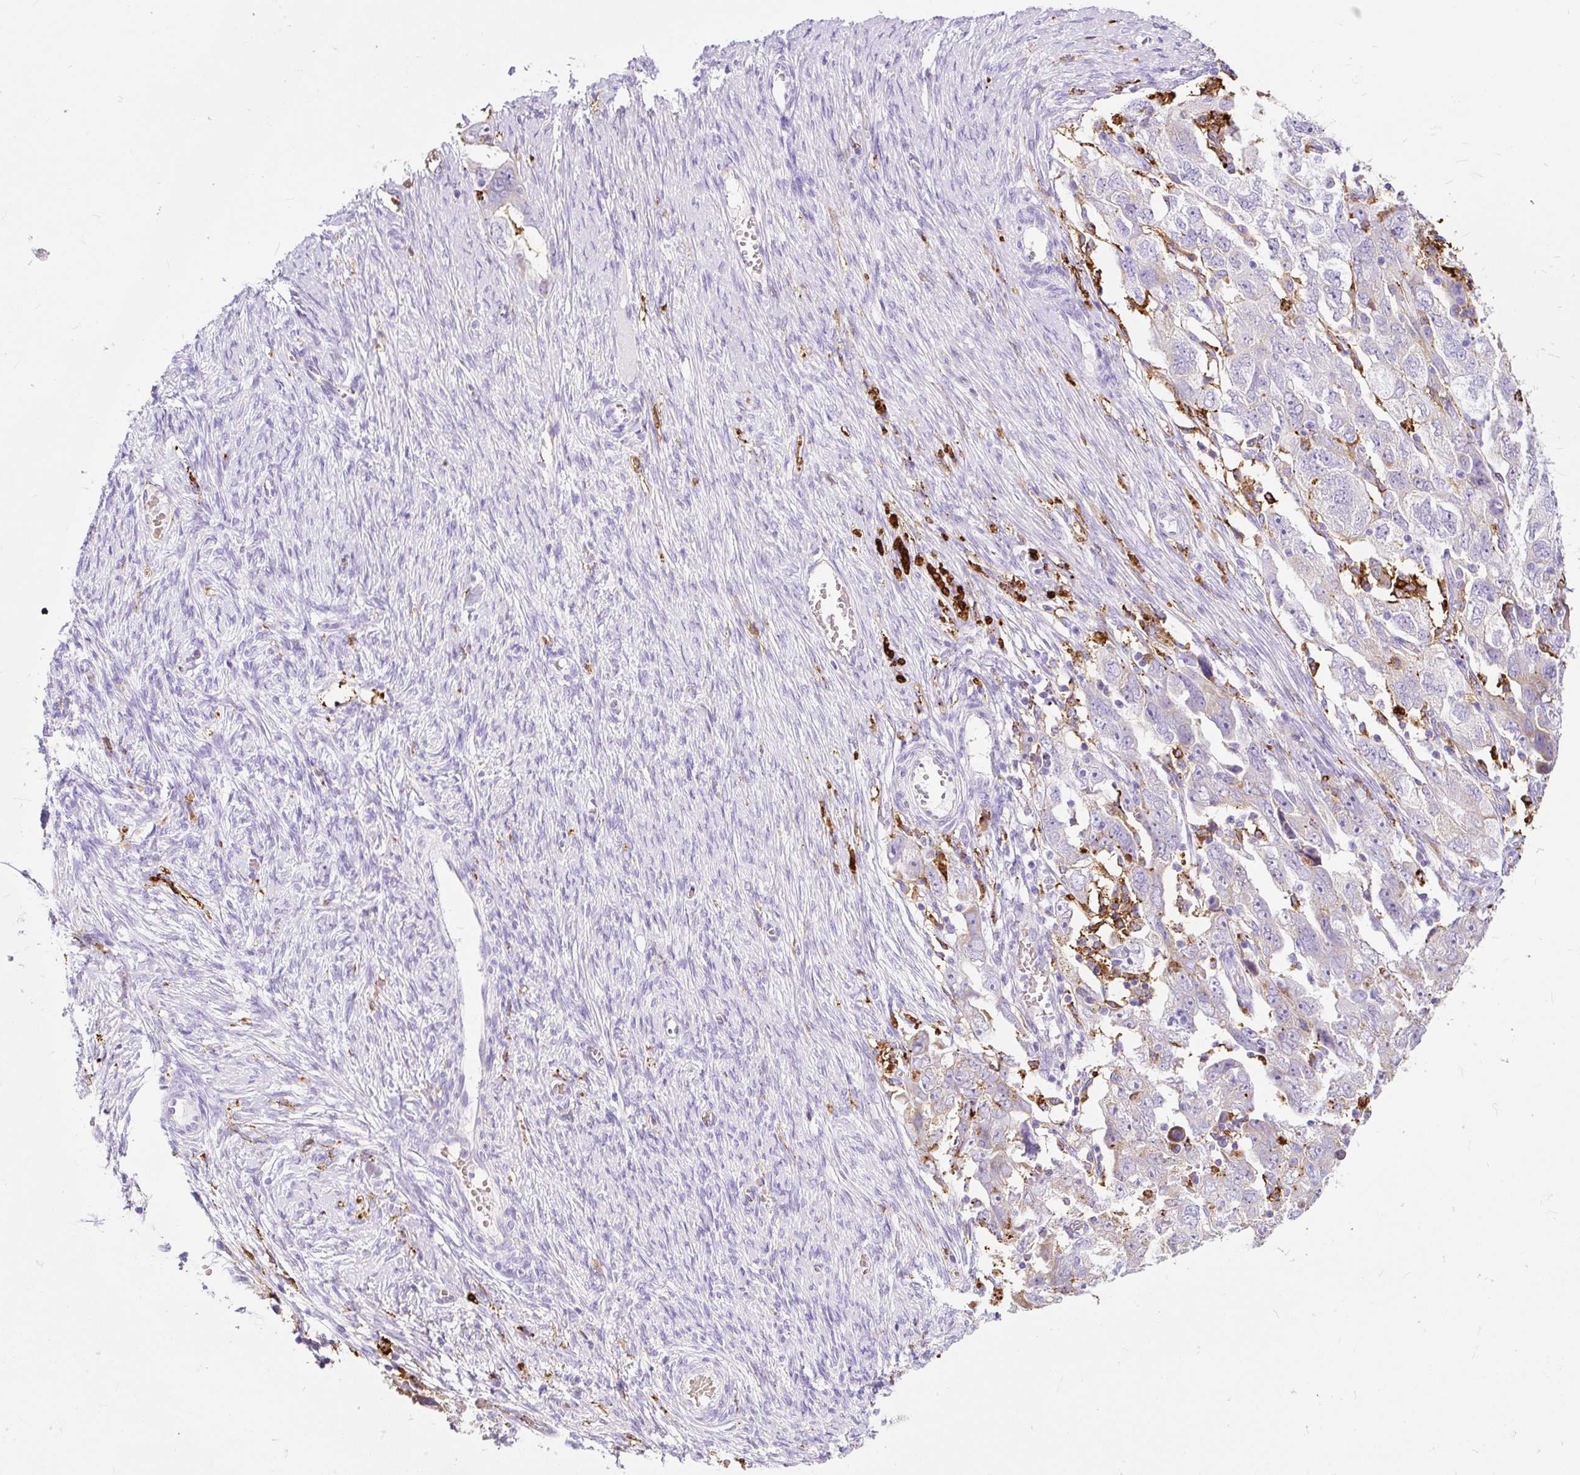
{"staining": {"intensity": "moderate", "quantity": "<25%", "location": "cytoplasmic/membranous"}, "tissue": "ovarian cancer", "cell_type": "Tumor cells", "image_type": "cancer", "snomed": [{"axis": "morphology", "description": "Carcinoma, NOS"}, {"axis": "morphology", "description": "Cystadenocarcinoma, serous, NOS"}, {"axis": "topography", "description": "Ovary"}], "caption": "Human ovarian cancer (carcinoma) stained for a protein (brown) demonstrates moderate cytoplasmic/membranous positive positivity in about <25% of tumor cells.", "gene": "HLA-DRA", "patient": {"sex": "female", "age": 69}}